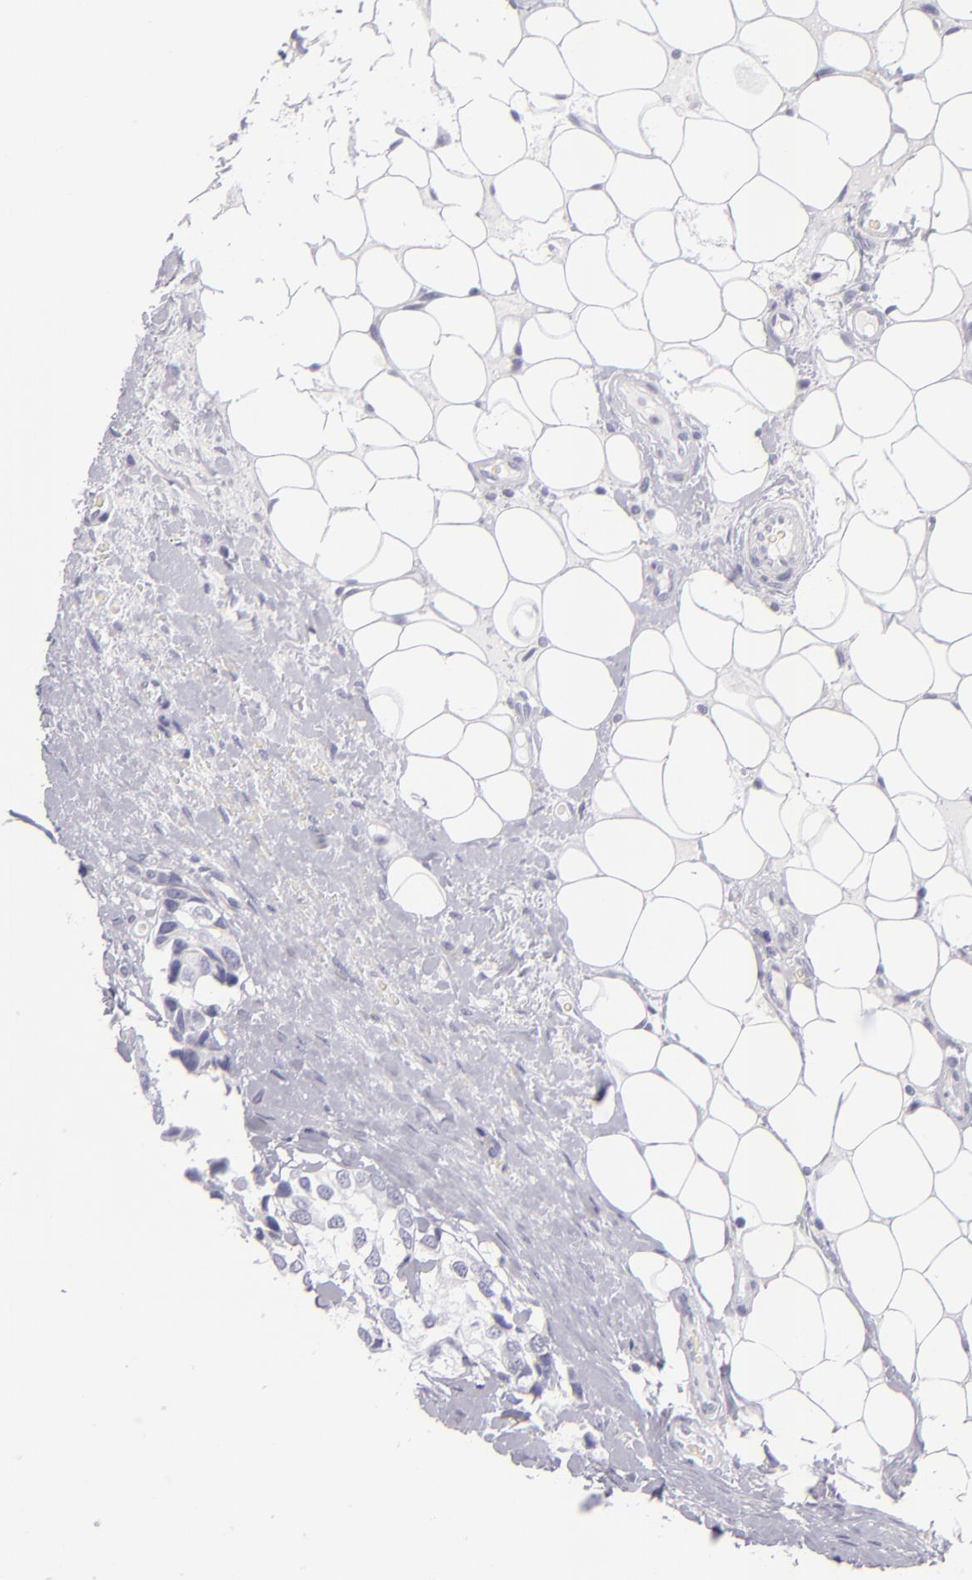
{"staining": {"intensity": "negative", "quantity": "none", "location": "none"}, "tissue": "breast cancer", "cell_type": "Tumor cells", "image_type": "cancer", "snomed": [{"axis": "morphology", "description": "Duct carcinoma"}, {"axis": "topography", "description": "Breast"}], "caption": "Breast cancer (intraductal carcinoma) stained for a protein using IHC reveals no staining tumor cells.", "gene": "VIL1", "patient": {"sex": "female", "age": 68}}